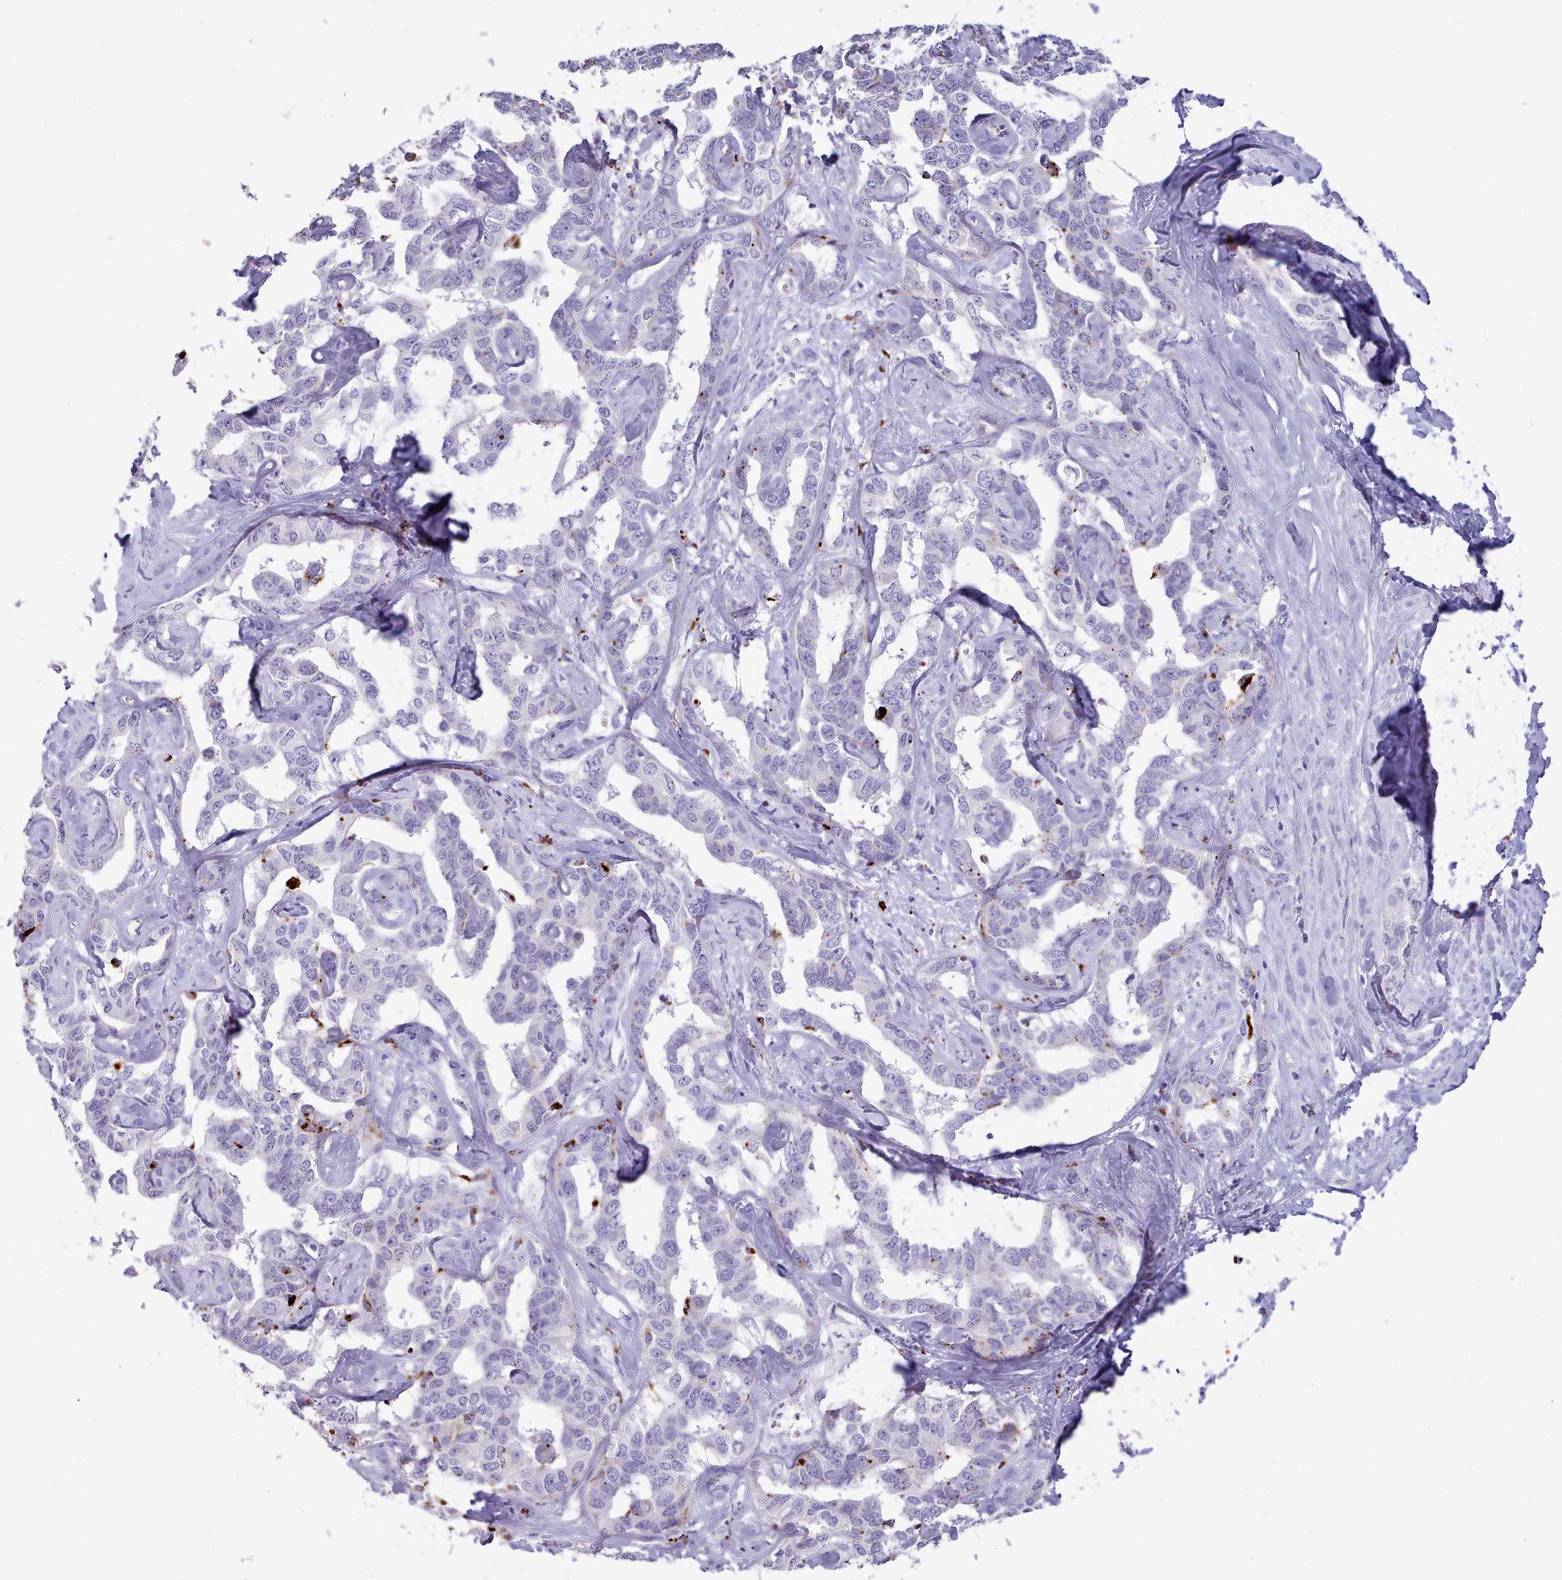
{"staining": {"intensity": "negative", "quantity": "none", "location": "none"}, "tissue": "liver cancer", "cell_type": "Tumor cells", "image_type": "cancer", "snomed": [{"axis": "morphology", "description": "Cholangiocarcinoma"}, {"axis": "topography", "description": "Liver"}], "caption": "Immunohistochemistry of human liver cancer (cholangiocarcinoma) shows no positivity in tumor cells.", "gene": "GAA", "patient": {"sex": "male", "age": 59}}